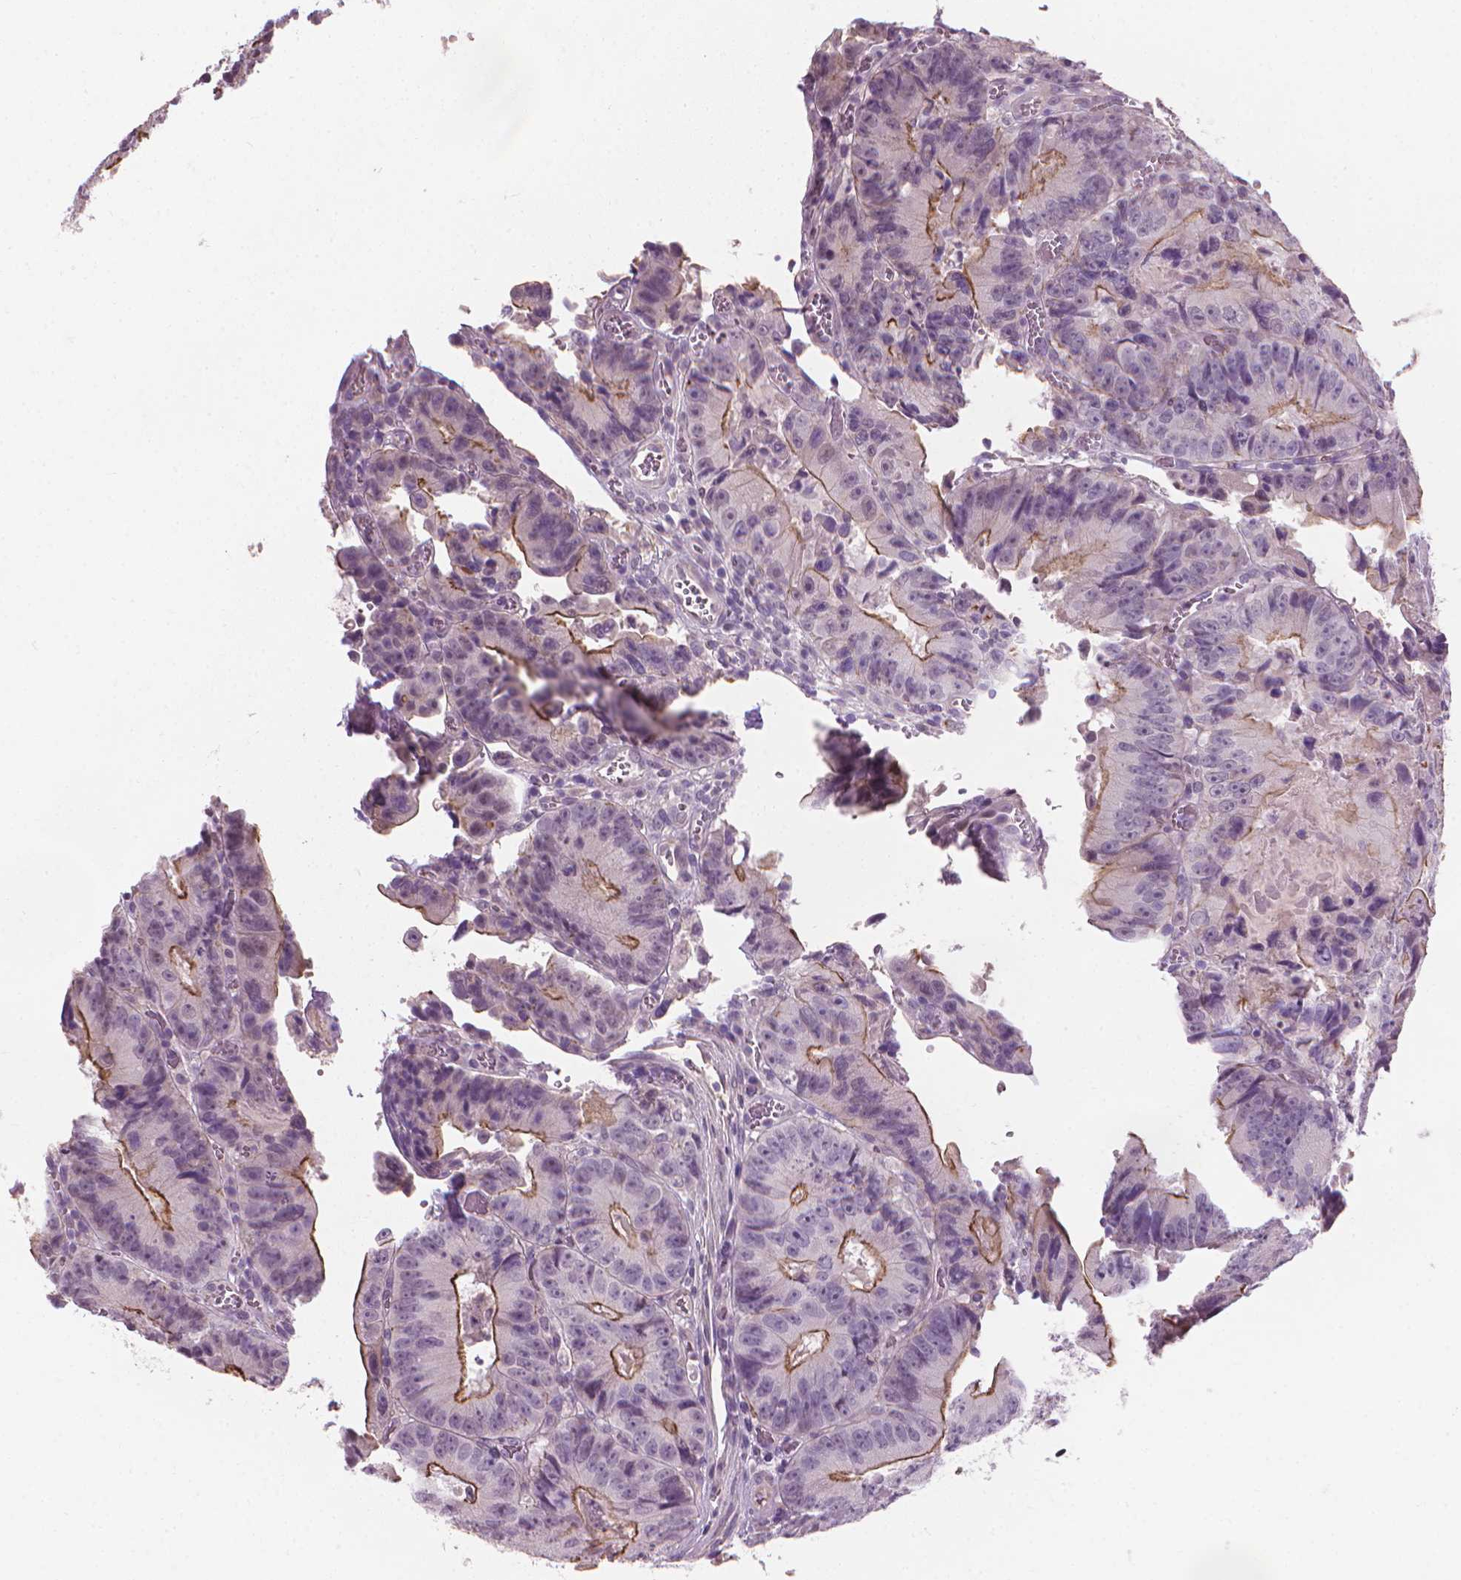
{"staining": {"intensity": "moderate", "quantity": "<25%", "location": "cytoplasmic/membranous"}, "tissue": "colorectal cancer", "cell_type": "Tumor cells", "image_type": "cancer", "snomed": [{"axis": "morphology", "description": "Adenocarcinoma, NOS"}, {"axis": "topography", "description": "Colon"}], "caption": "Tumor cells display low levels of moderate cytoplasmic/membranous expression in approximately <25% of cells in human colorectal cancer (adenocarcinoma).", "gene": "SAXO2", "patient": {"sex": "female", "age": 86}}